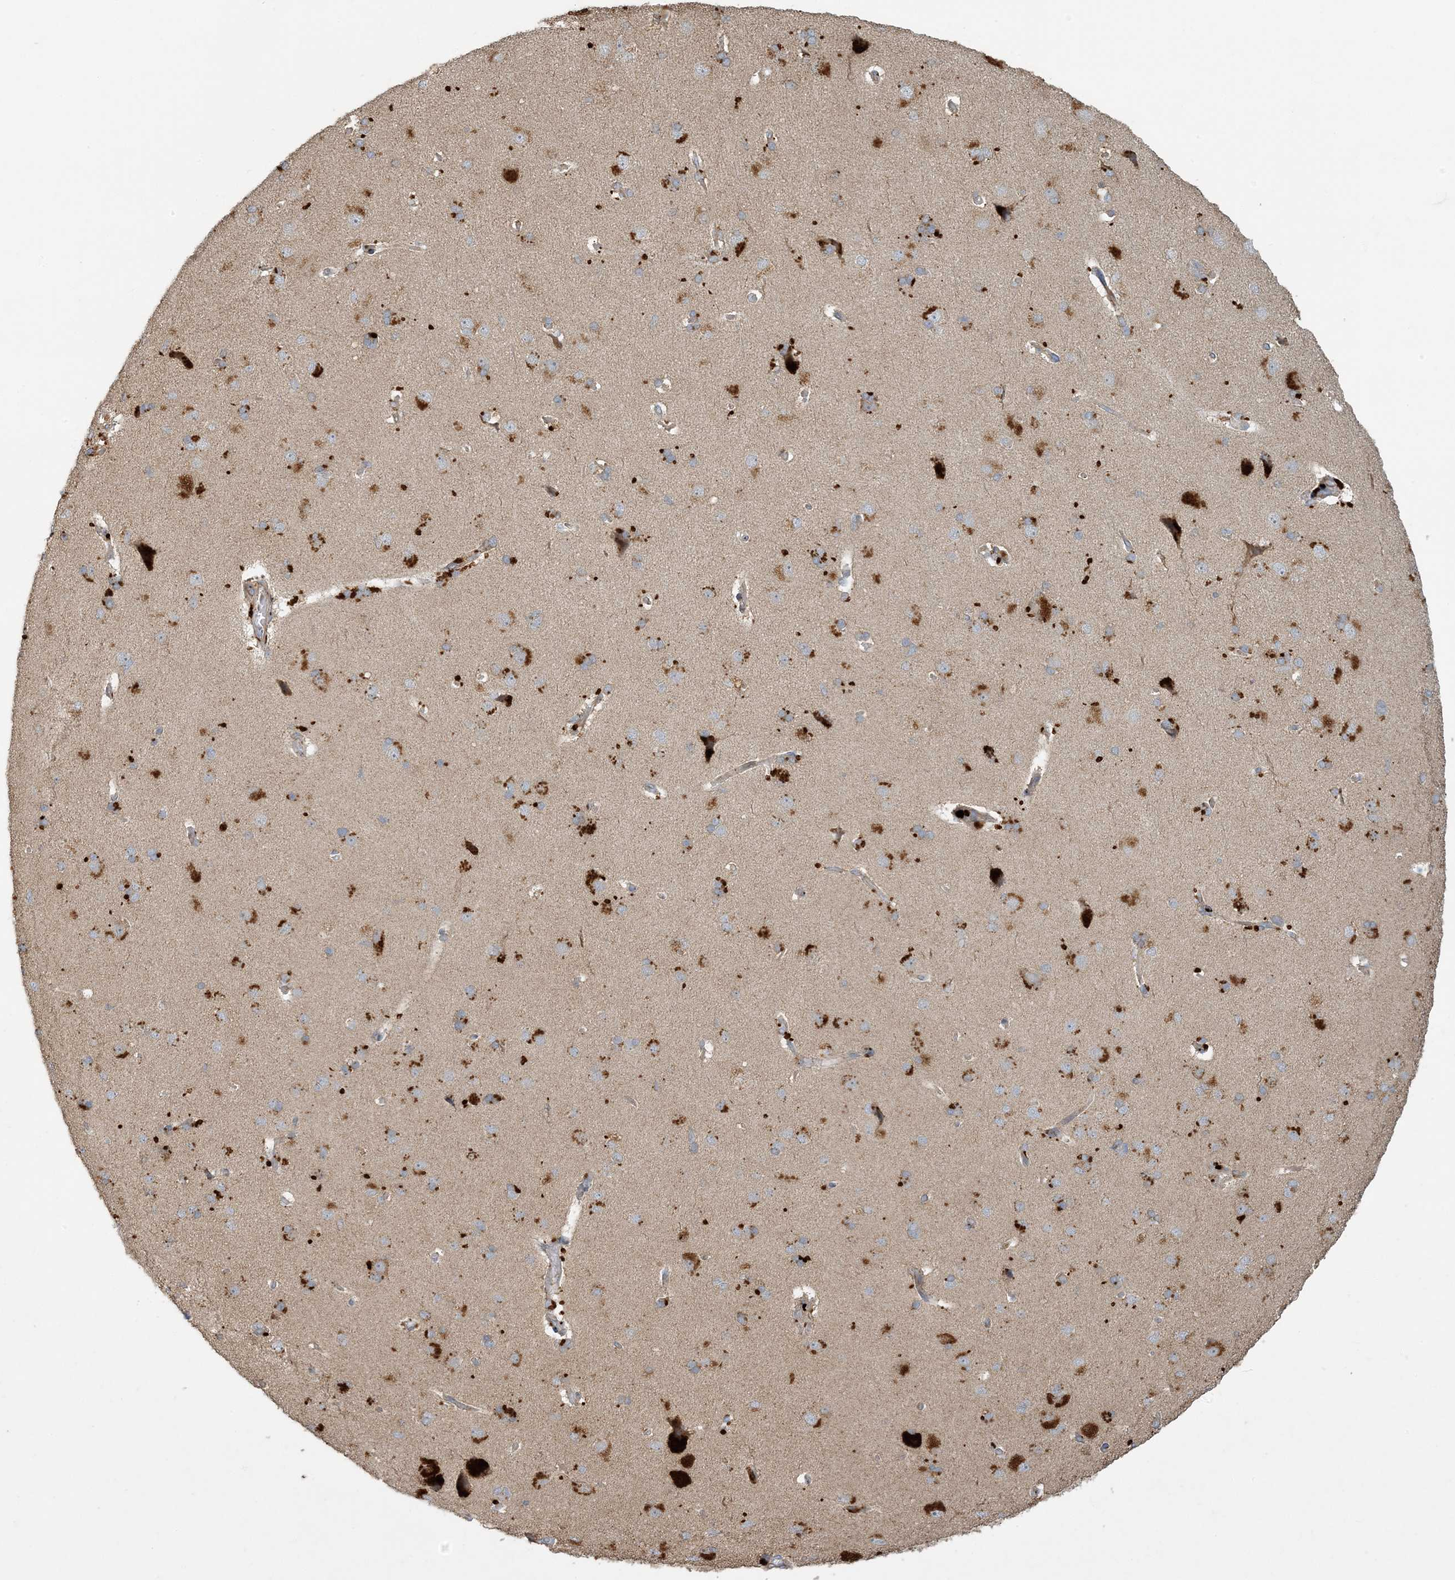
{"staining": {"intensity": "moderate", "quantity": "25%-75%", "location": "cytoplasmic/membranous"}, "tissue": "cerebral cortex", "cell_type": "Endothelial cells", "image_type": "normal", "snomed": [{"axis": "morphology", "description": "Normal tissue, NOS"}, {"axis": "topography", "description": "Cerebral cortex"}], "caption": "Immunohistochemistry (IHC) staining of unremarkable cerebral cortex, which shows medium levels of moderate cytoplasmic/membranous positivity in about 25%-75% of endothelial cells indicating moderate cytoplasmic/membranous protein expression. The staining was performed using DAB (brown) for protein detection and nuclei were counterstained in hematoxylin (blue).", "gene": "LTN1", "patient": {"sex": "male", "age": 62}}